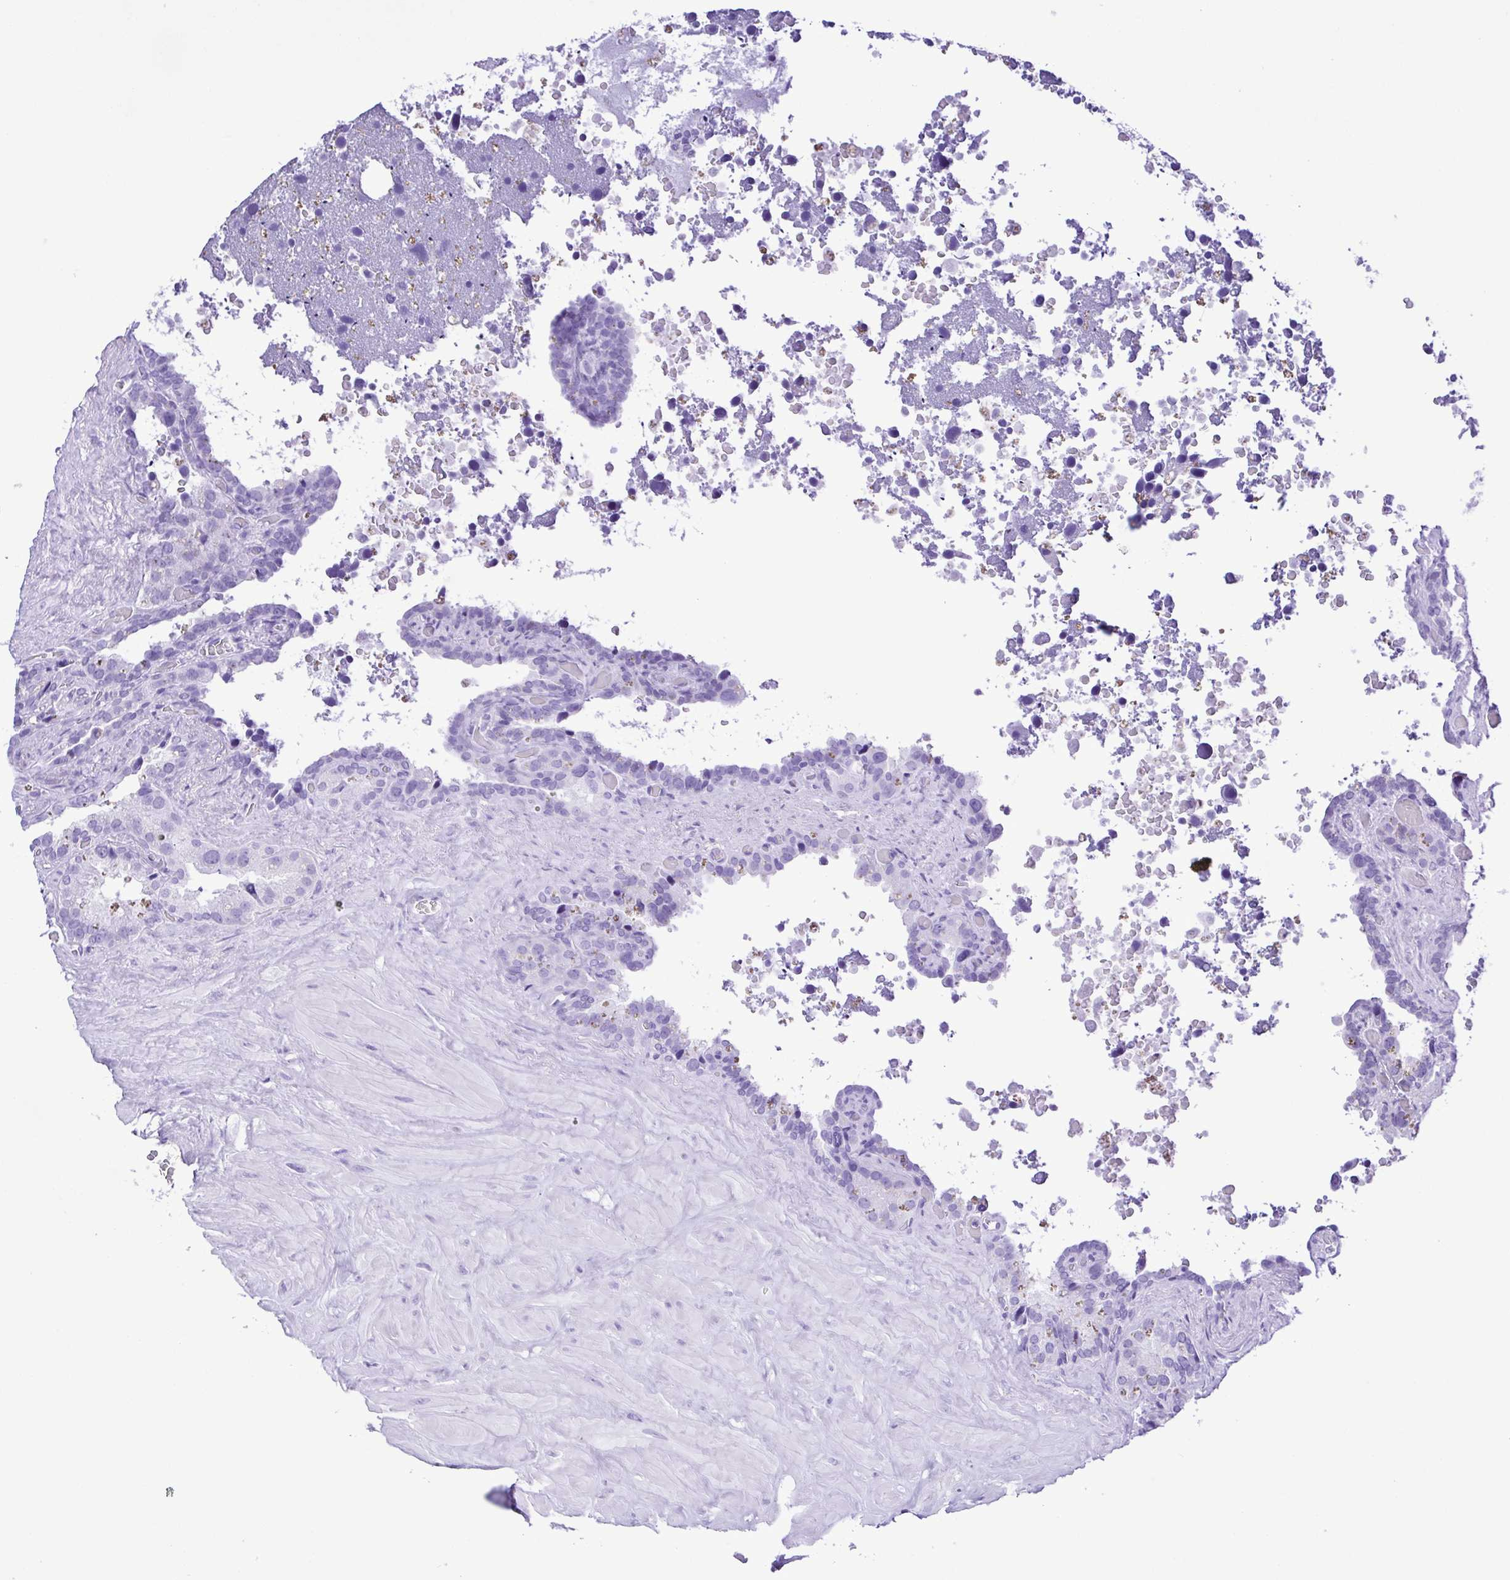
{"staining": {"intensity": "negative", "quantity": "none", "location": "none"}, "tissue": "seminal vesicle", "cell_type": "Glandular cells", "image_type": "normal", "snomed": [{"axis": "morphology", "description": "Normal tissue, NOS"}, {"axis": "topography", "description": "Seminal veicle"}], "caption": "Immunohistochemistry micrograph of normal seminal vesicle: seminal vesicle stained with DAB (3,3'-diaminobenzidine) reveals no significant protein expression in glandular cells.", "gene": "SYT1", "patient": {"sex": "male", "age": 60}}